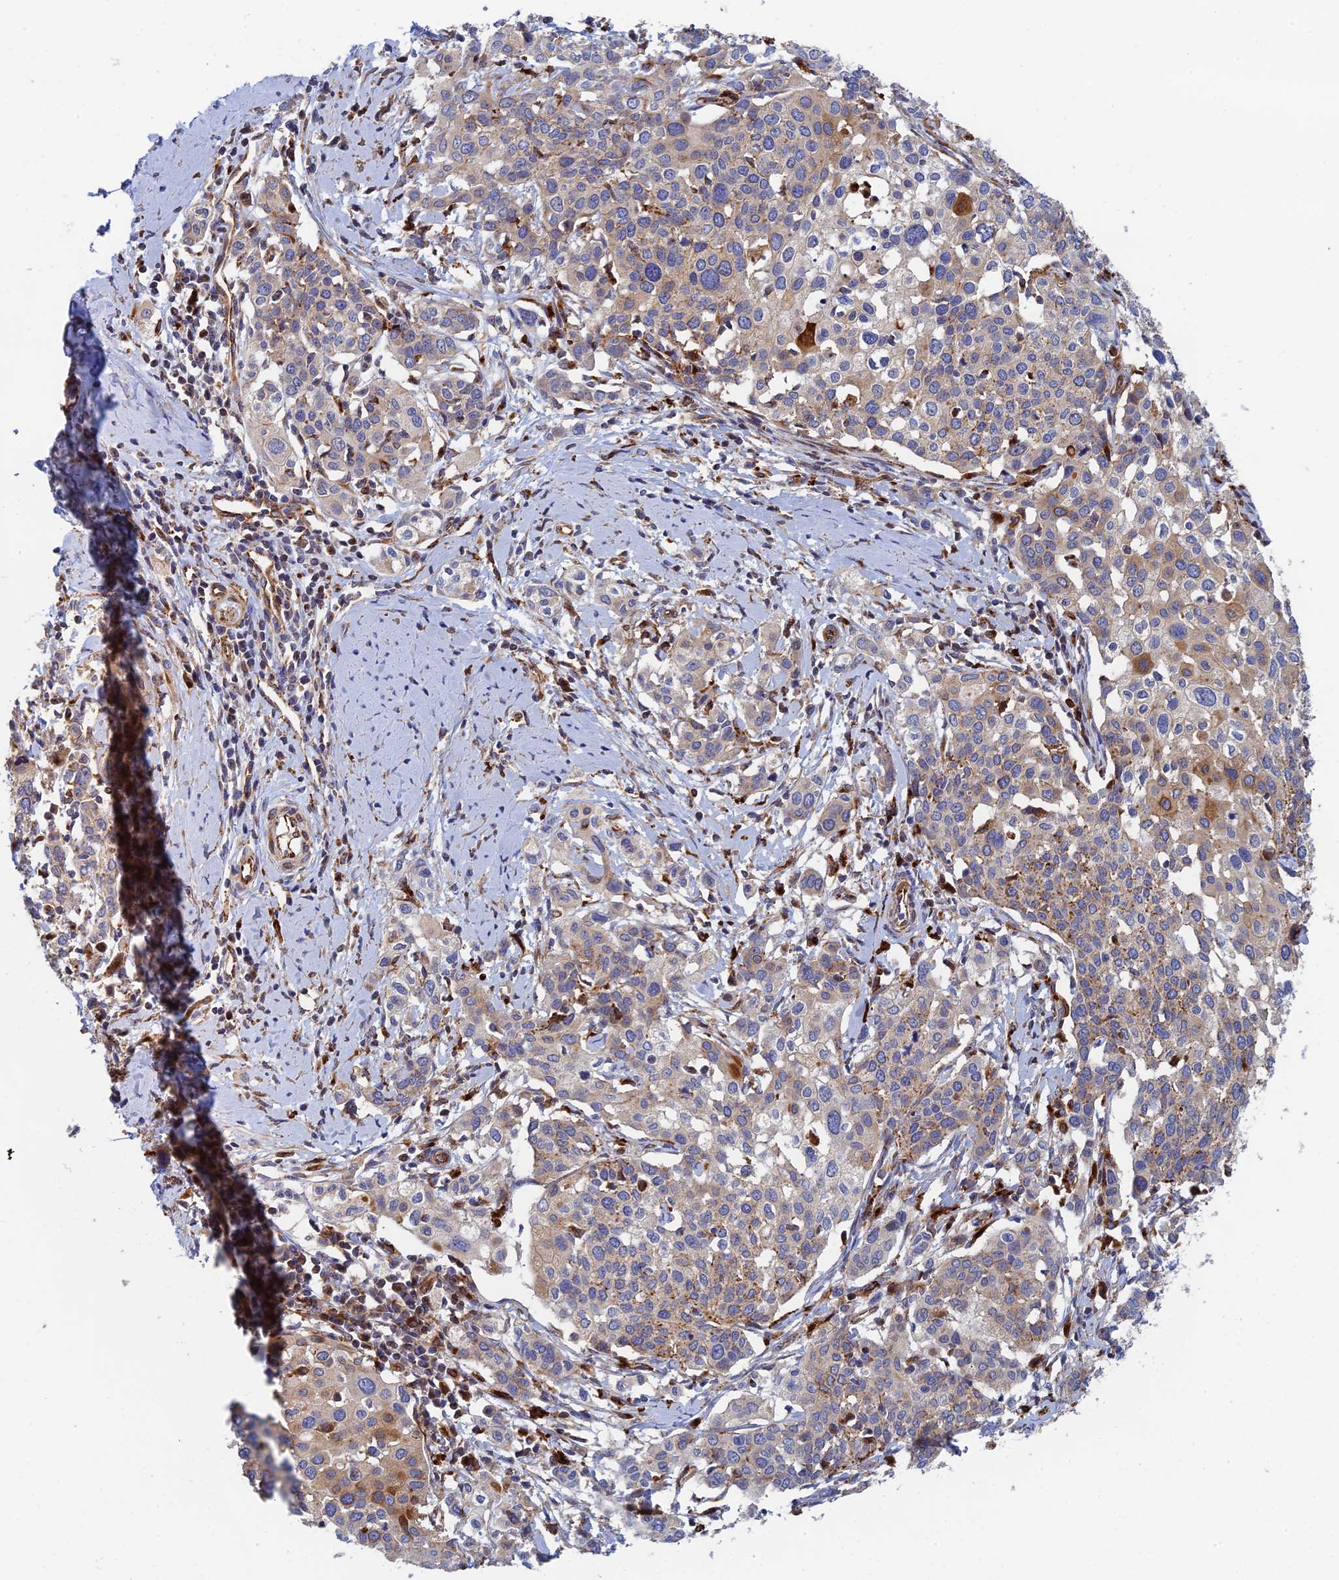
{"staining": {"intensity": "moderate", "quantity": ">75%", "location": "cytoplasmic/membranous"}, "tissue": "cervical cancer", "cell_type": "Tumor cells", "image_type": "cancer", "snomed": [{"axis": "morphology", "description": "Squamous cell carcinoma, NOS"}, {"axis": "topography", "description": "Cervix"}], "caption": "This image demonstrates cervical cancer stained with IHC to label a protein in brown. The cytoplasmic/membranous of tumor cells show moderate positivity for the protein. Nuclei are counter-stained blue.", "gene": "PPP2R3C", "patient": {"sex": "female", "age": 44}}